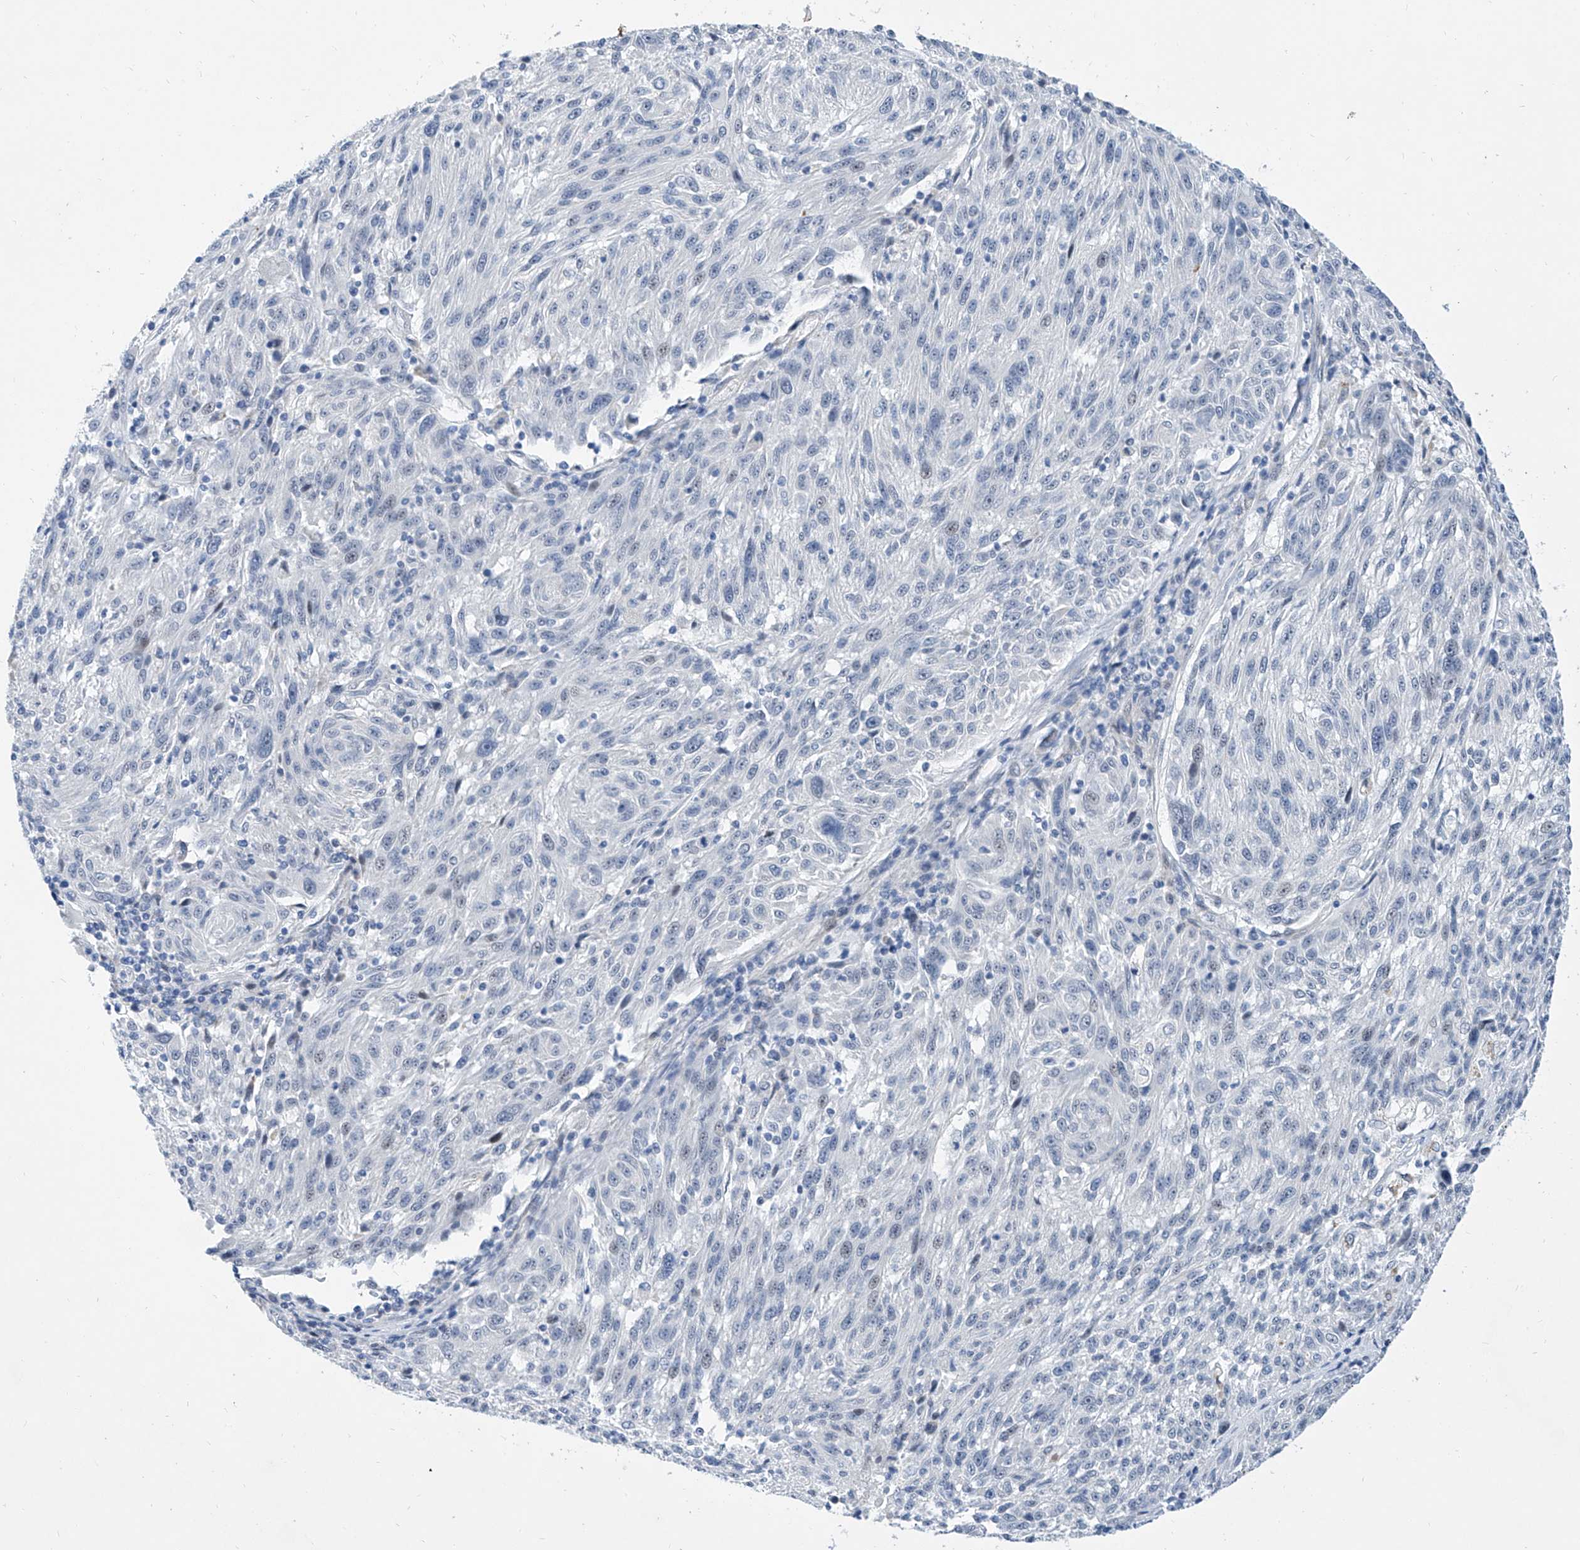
{"staining": {"intensity": "negative", "quantity": "none", "location": "none"}, "tissue": "melanoma", "cell_type": "Tumor cells", "image_type": "cancer", "snomed": [{"axis": "morphology", "description": "Malignant melanoma, NOS"}, {"axis": "topography", "description": "Skin"}], "caption": "The image shows no significant staining in tumor cells of melanoma. (Brightfield microscopy of DAB (3,3'-diaminobenzidine) immunohistochemistry (IHC) at high magnification).", "gene": "BPTF", "patient": {"sex": "male", "age": 53}}